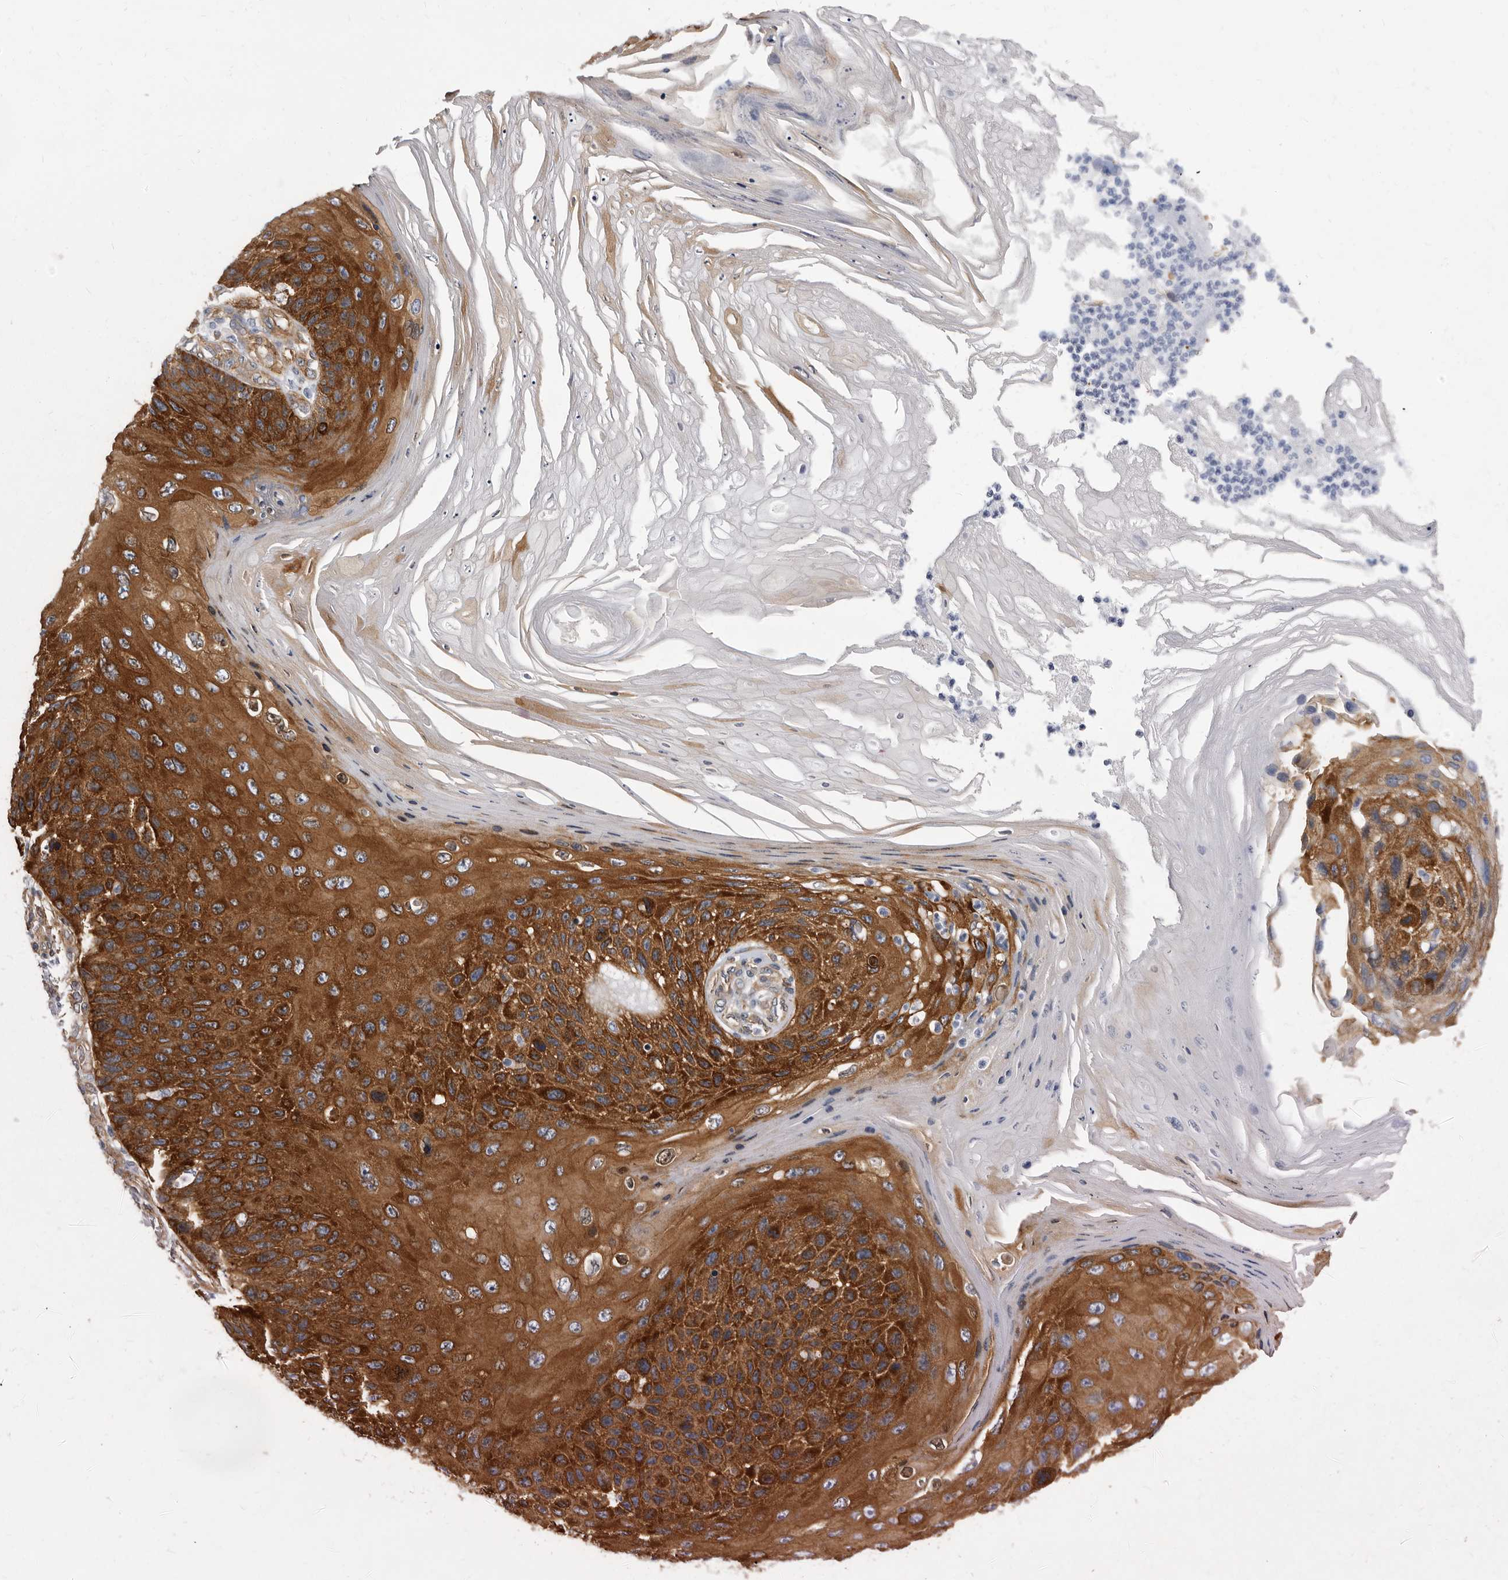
{"staining": {"intensity": "strong", "quantity": ">75%", "location": "cytoplasmic/membranous"}, "tissue": "skin cancer", "cell_type": "Tumor cells", "image_type": "cancer", "snomed": [{"axis": "morphology", "description": "Squamous cell carcinoma, NOS"}, {"axis": "topography", "description": "Skin"}], "caption": "About >75% of tumor cells in skin squamous cell carcinoma exhibit strong cytoplasmic/membranous protein positivity as visualized by brown immunohistochemical staining.", "gene": "ENAH", "patient": {"sex": "female", "age": 88}}